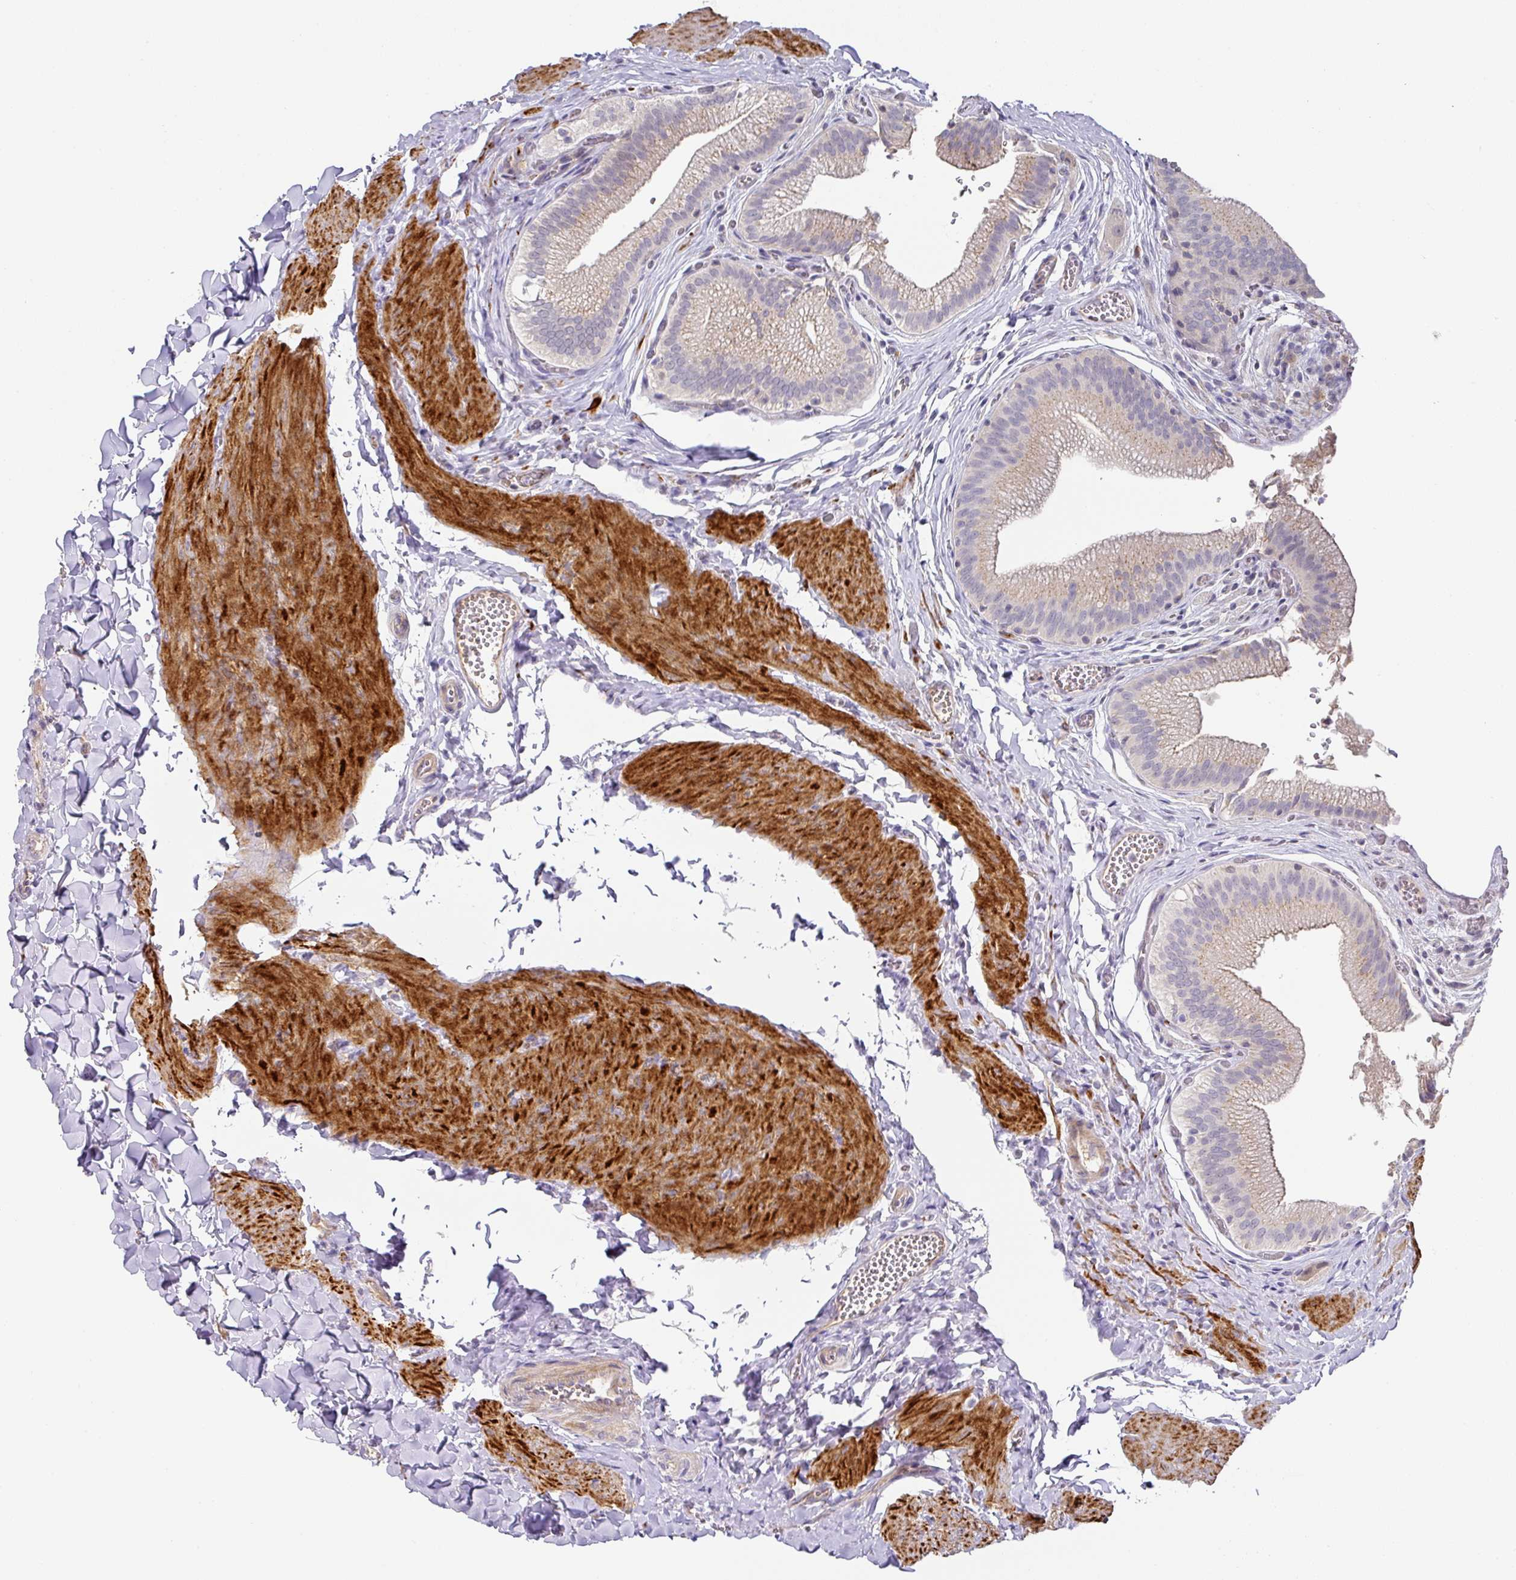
{"staining": {"intensity": "weak", "quantity": "<25%", "location": "cytoplasmic/membranous"}, "tissue": "gallbladder", "cell_type": "Glandular cells", "image_type": "normal", "snomed": [{"axis": "morphology", "description": "Normal tissue, NOS"}, {"axis": "topography", "description": "Gallbladder"}, {"axis": "topography", "description": "Peripheral nerve tissue"}], "caption": "An immunohistochemistry micrograph of benign gallbladder is shown. There is no staining in glandular cells of gallbladder. (DAB IHC with hematoxylin counter stain).", "gene": "TARM1", "patient": {"sex": "male", "age": 17}}